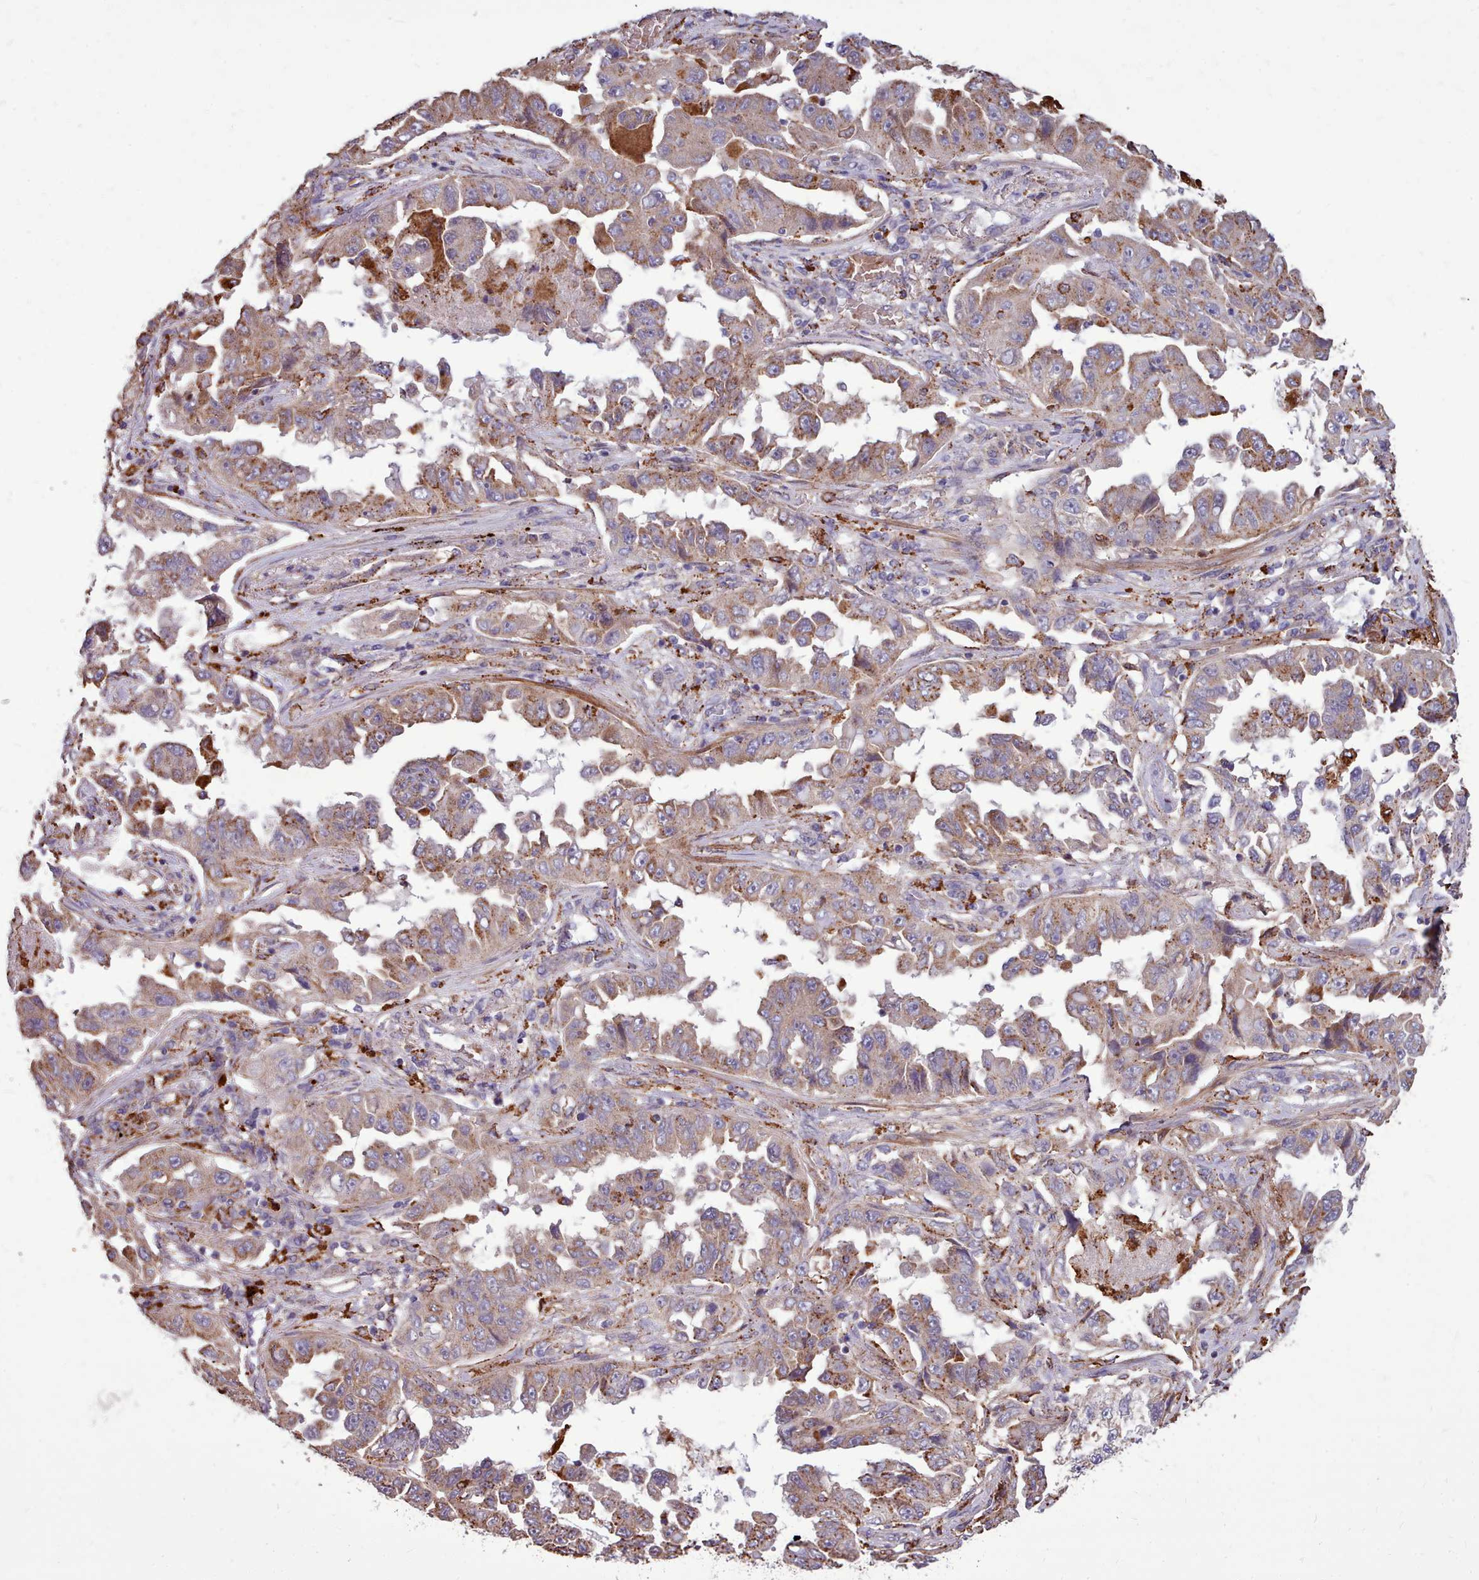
{"staining": {"intensity": "moderate", "quantity": ">75%", "location": "cytoplasmic/membranous"}, "tissue": "lung cancer", "cell_type": "Tumor cells", "image_type": "cancer", "snomed": [{"axis": "morphology", "description": "Adenocarcinoma, NOS"}, {"axis": "topography", "description": "Lung"}], "caption": "Moderate cytoplasmic/membranous protein positivity is identified in approximately >75% of tumor cells in lung cancer (adenocarcinoma).", "gene": "PACSIN3", "patient": {"sex": "female", "age": 51}}